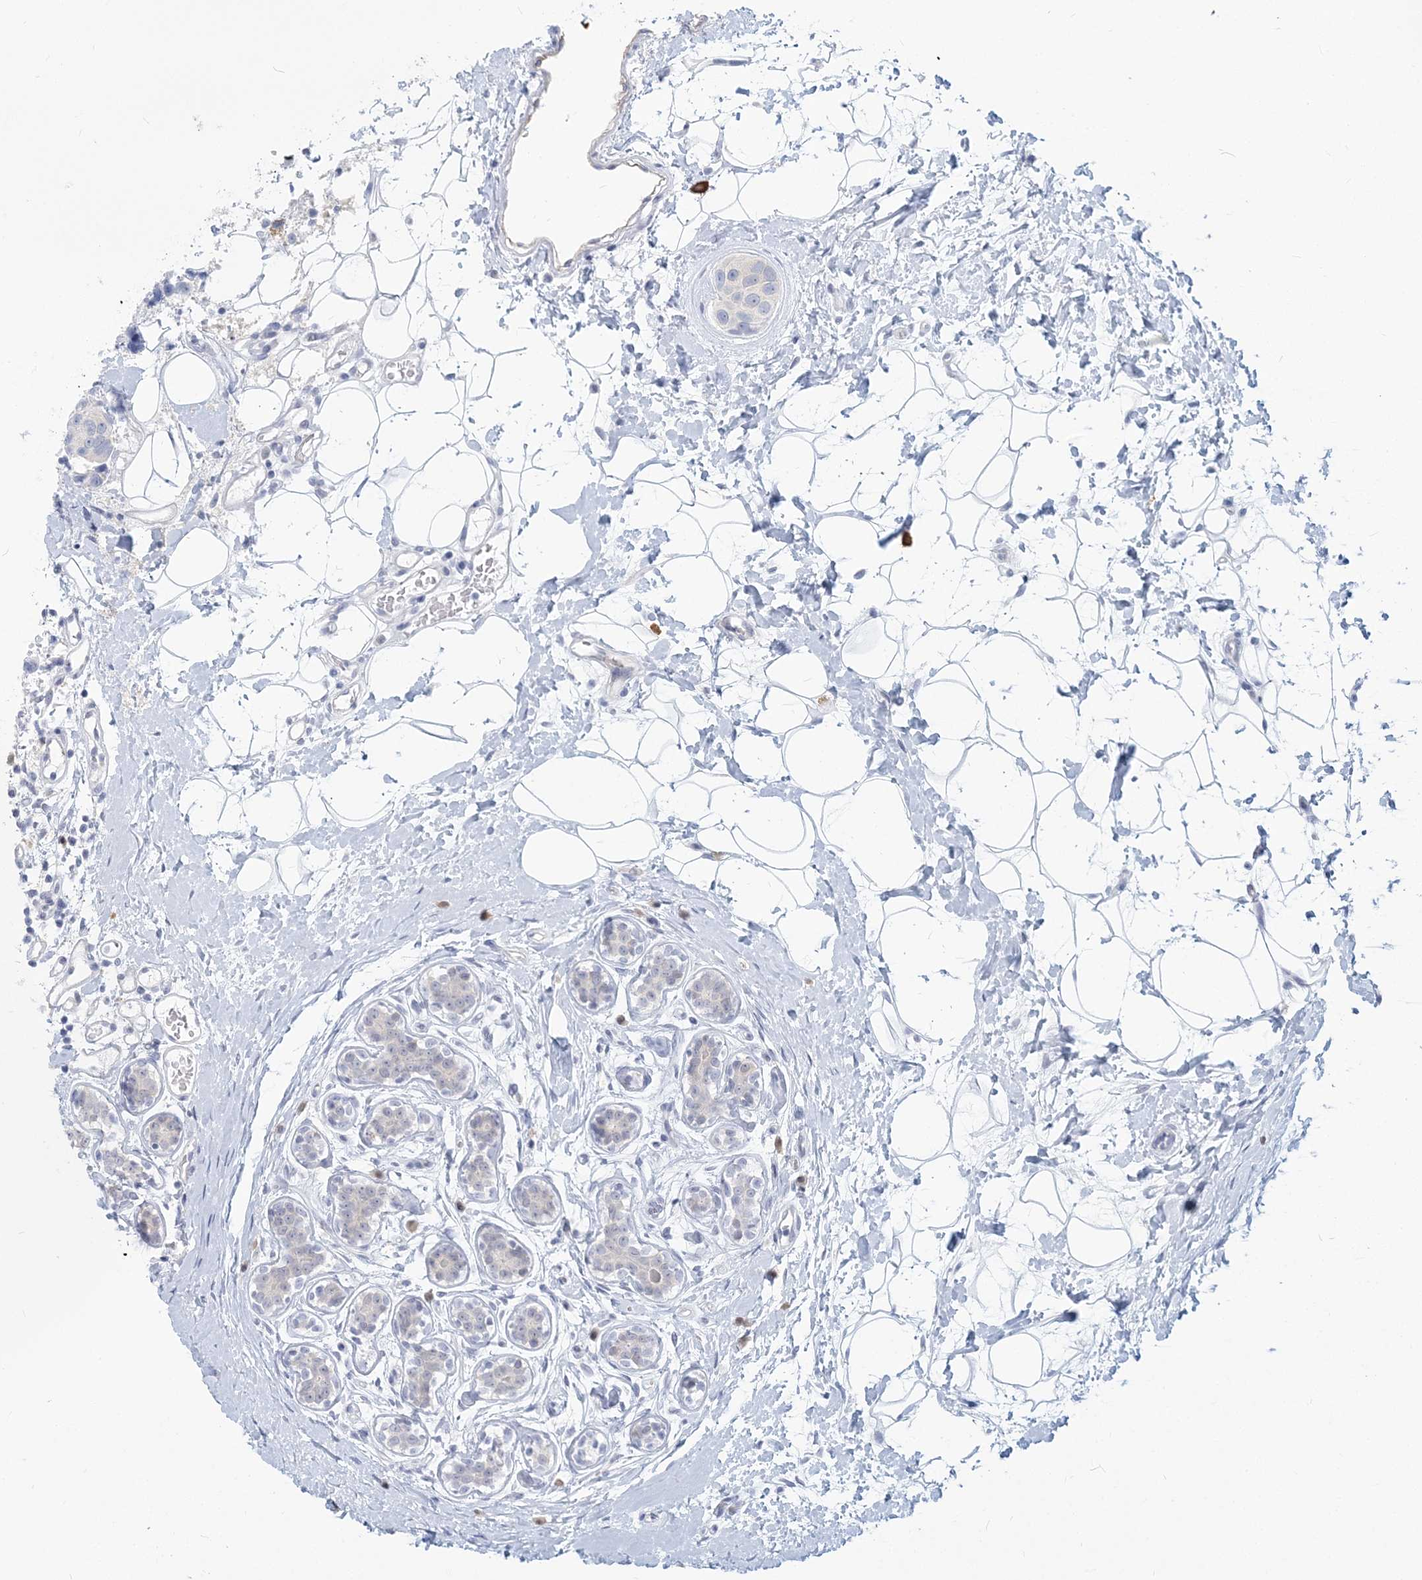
{"staining": {"intensity": "negative", "quantity": "none", "location": "none"}, "tissue": "breast cancer", "cell_type": "Tumor cells", "image_type": "cancer", "snomed": [{"axis": "morphology", "description": "Normal tissue, NOS"}, {"axis": "morphology", "description": "Duct carcinoma"}, {"axis": "topography", "description": "Breast"}], "caption": "IHC of human breast infiltrating ductal carcinoma displays no positivity in tumor cells.", "gene": "GMPPA", "patient": {"sex": "female", "age": 39}}